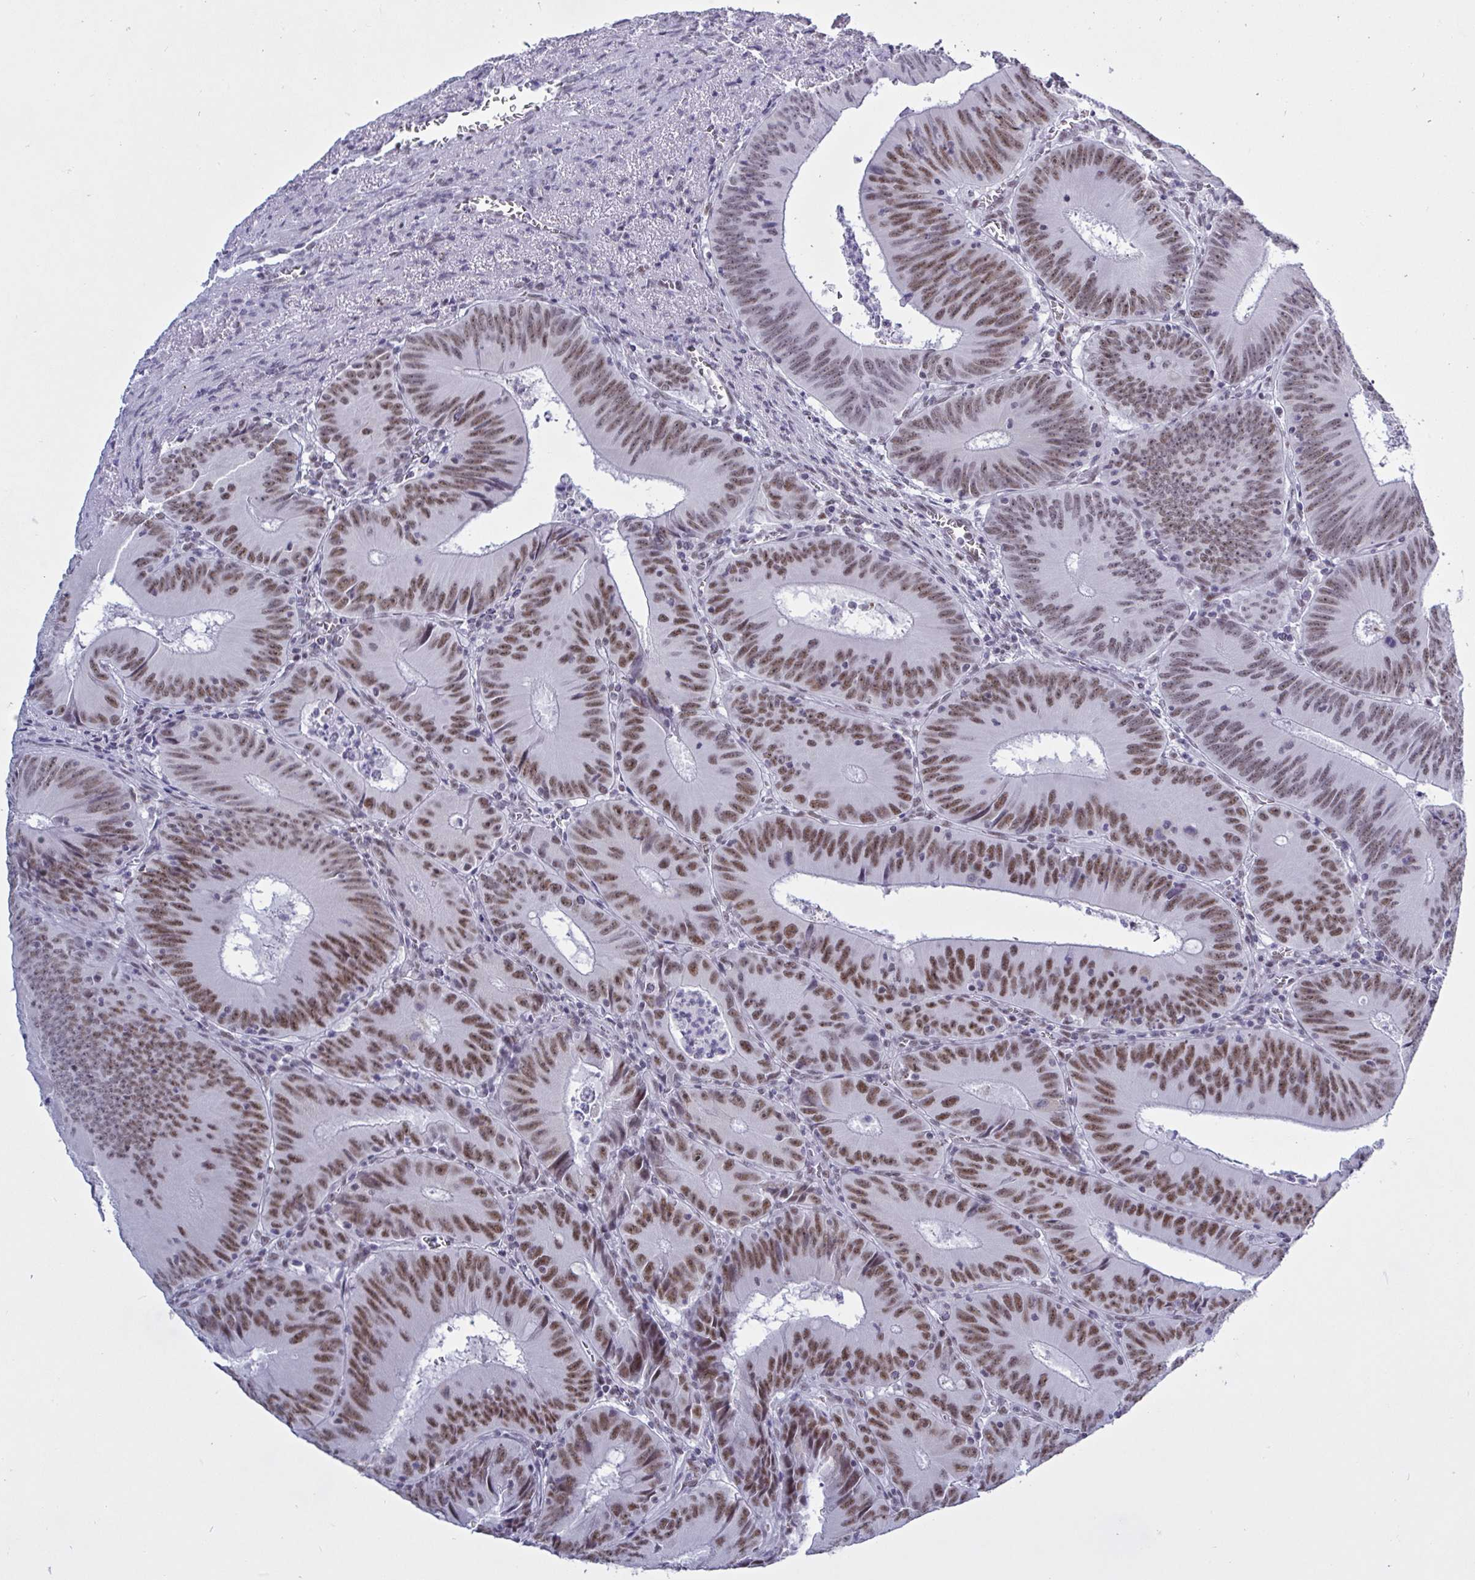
{"staining": {"intensity": "moderate", "quantity": ">75%", "location": "nuclear"}, "tissue": "colorectal cancer", "cell_type": "Tumor cells", "image_type": "cancer", "snomed": [{"axis": "morphology", "description": "Adenocarcinoma, NOS"}, {"axis": "topography", "description": "Rectum"}], "caption": "Immunohistochemical staining of colorectal cancer demonstrates medium levels of moderate nuclear staining in about >75% of tumor cells.", "gene": "PPP1R10", "patient": {"sex": "female", "age": 72}}